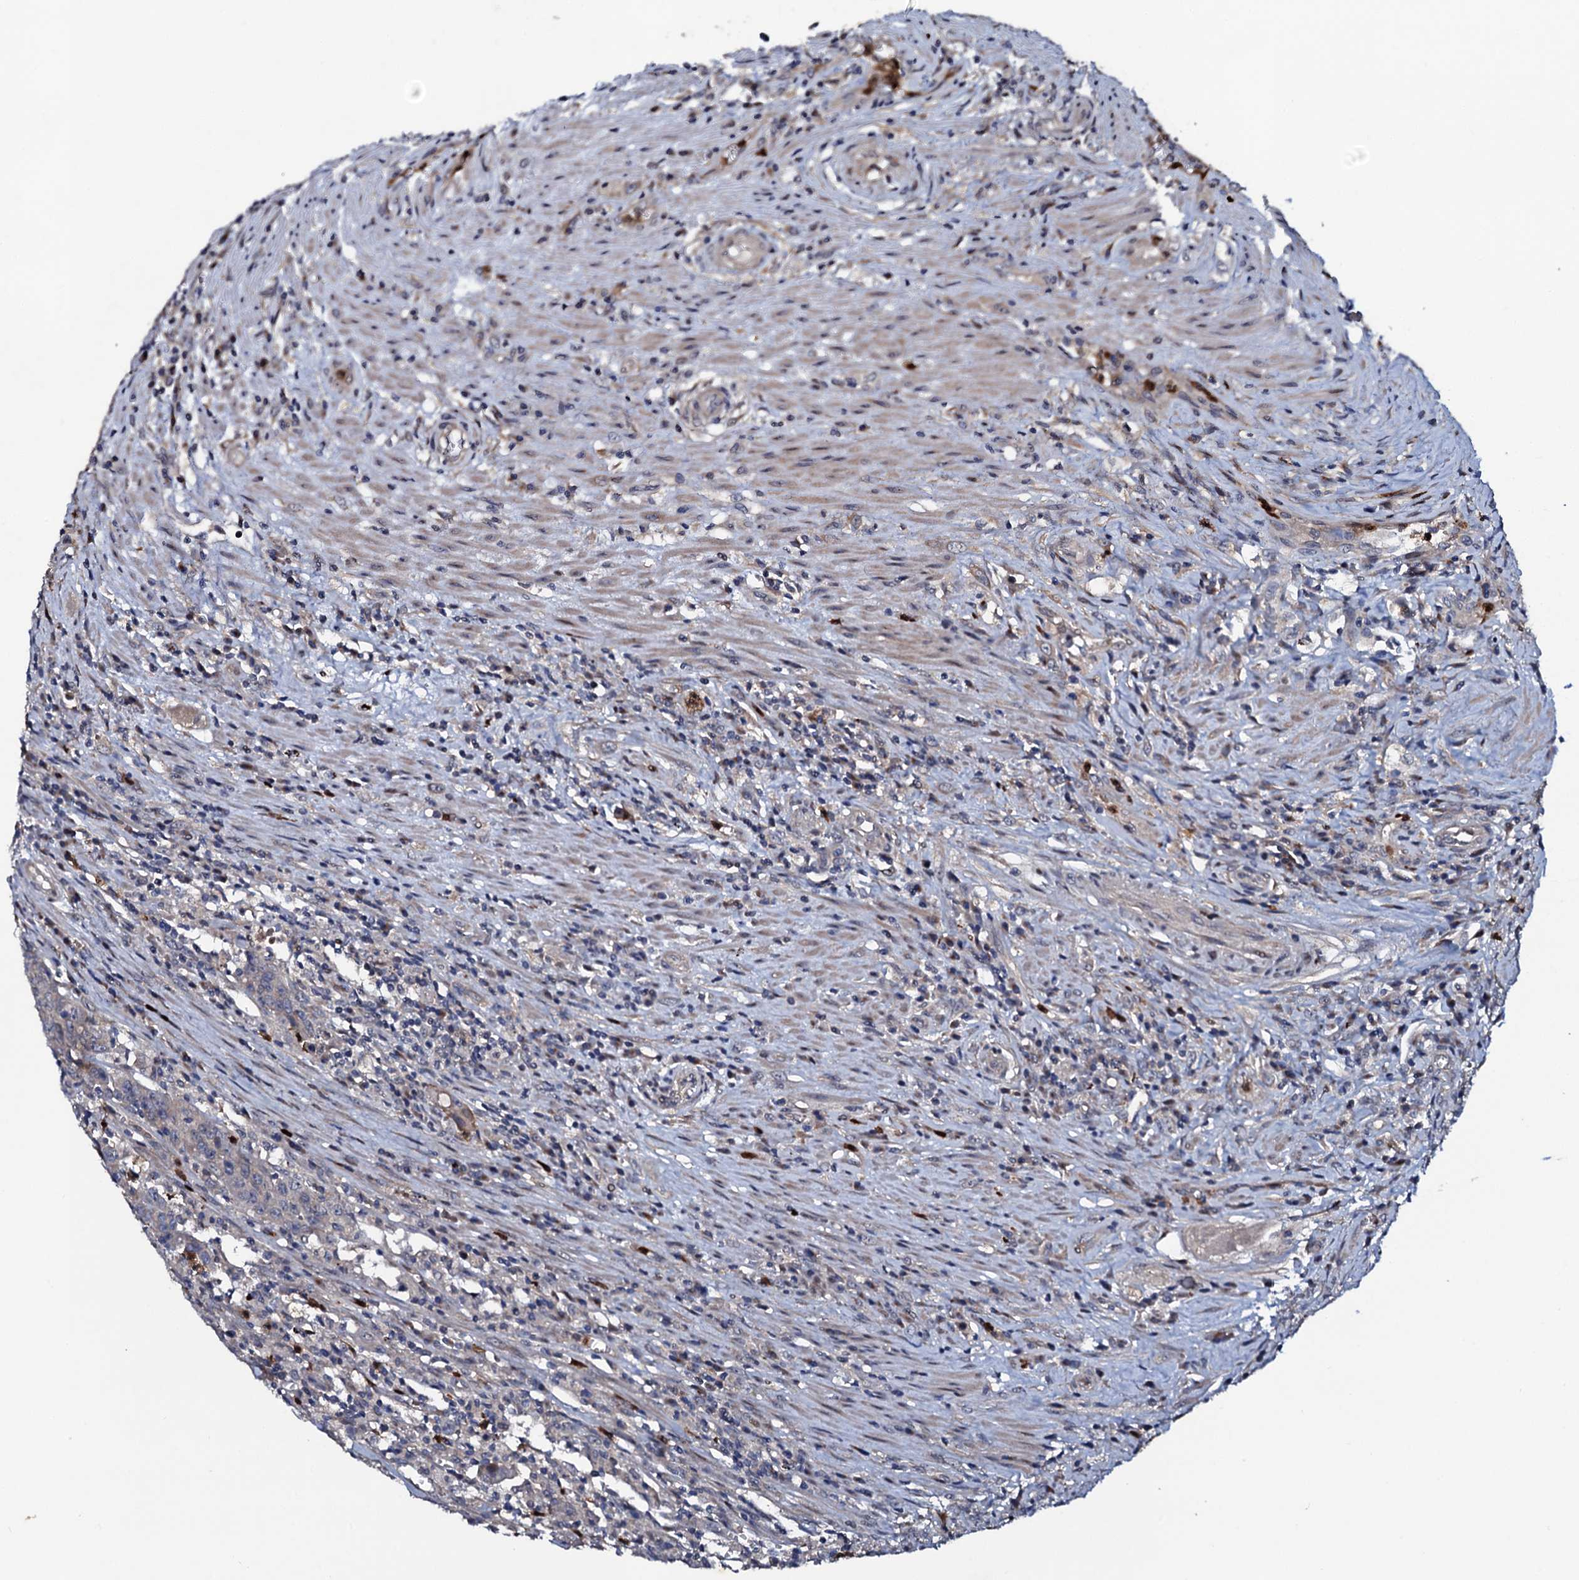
{"staining": {"intensity": "weak", "quantity": "25%-75%", "location": "cytoplasmic/membranous"}, "tissue": "colorectal cancer", "cell_type": "Tumor cells", "image_type": "cancer", "snomed": [{"axis": "morphology", "description": "Adenocarcinoma, NOS"}, {"axis": "topography", "description": "Colon"}], "caption": "Colorectal cancer (adenocarcinoma) stained for a protein demonstrates weak cytoplasmic/membranous positivity in tumor cells.", "gene": "COG6", "patient": {"sex": "male", "age": 62}}